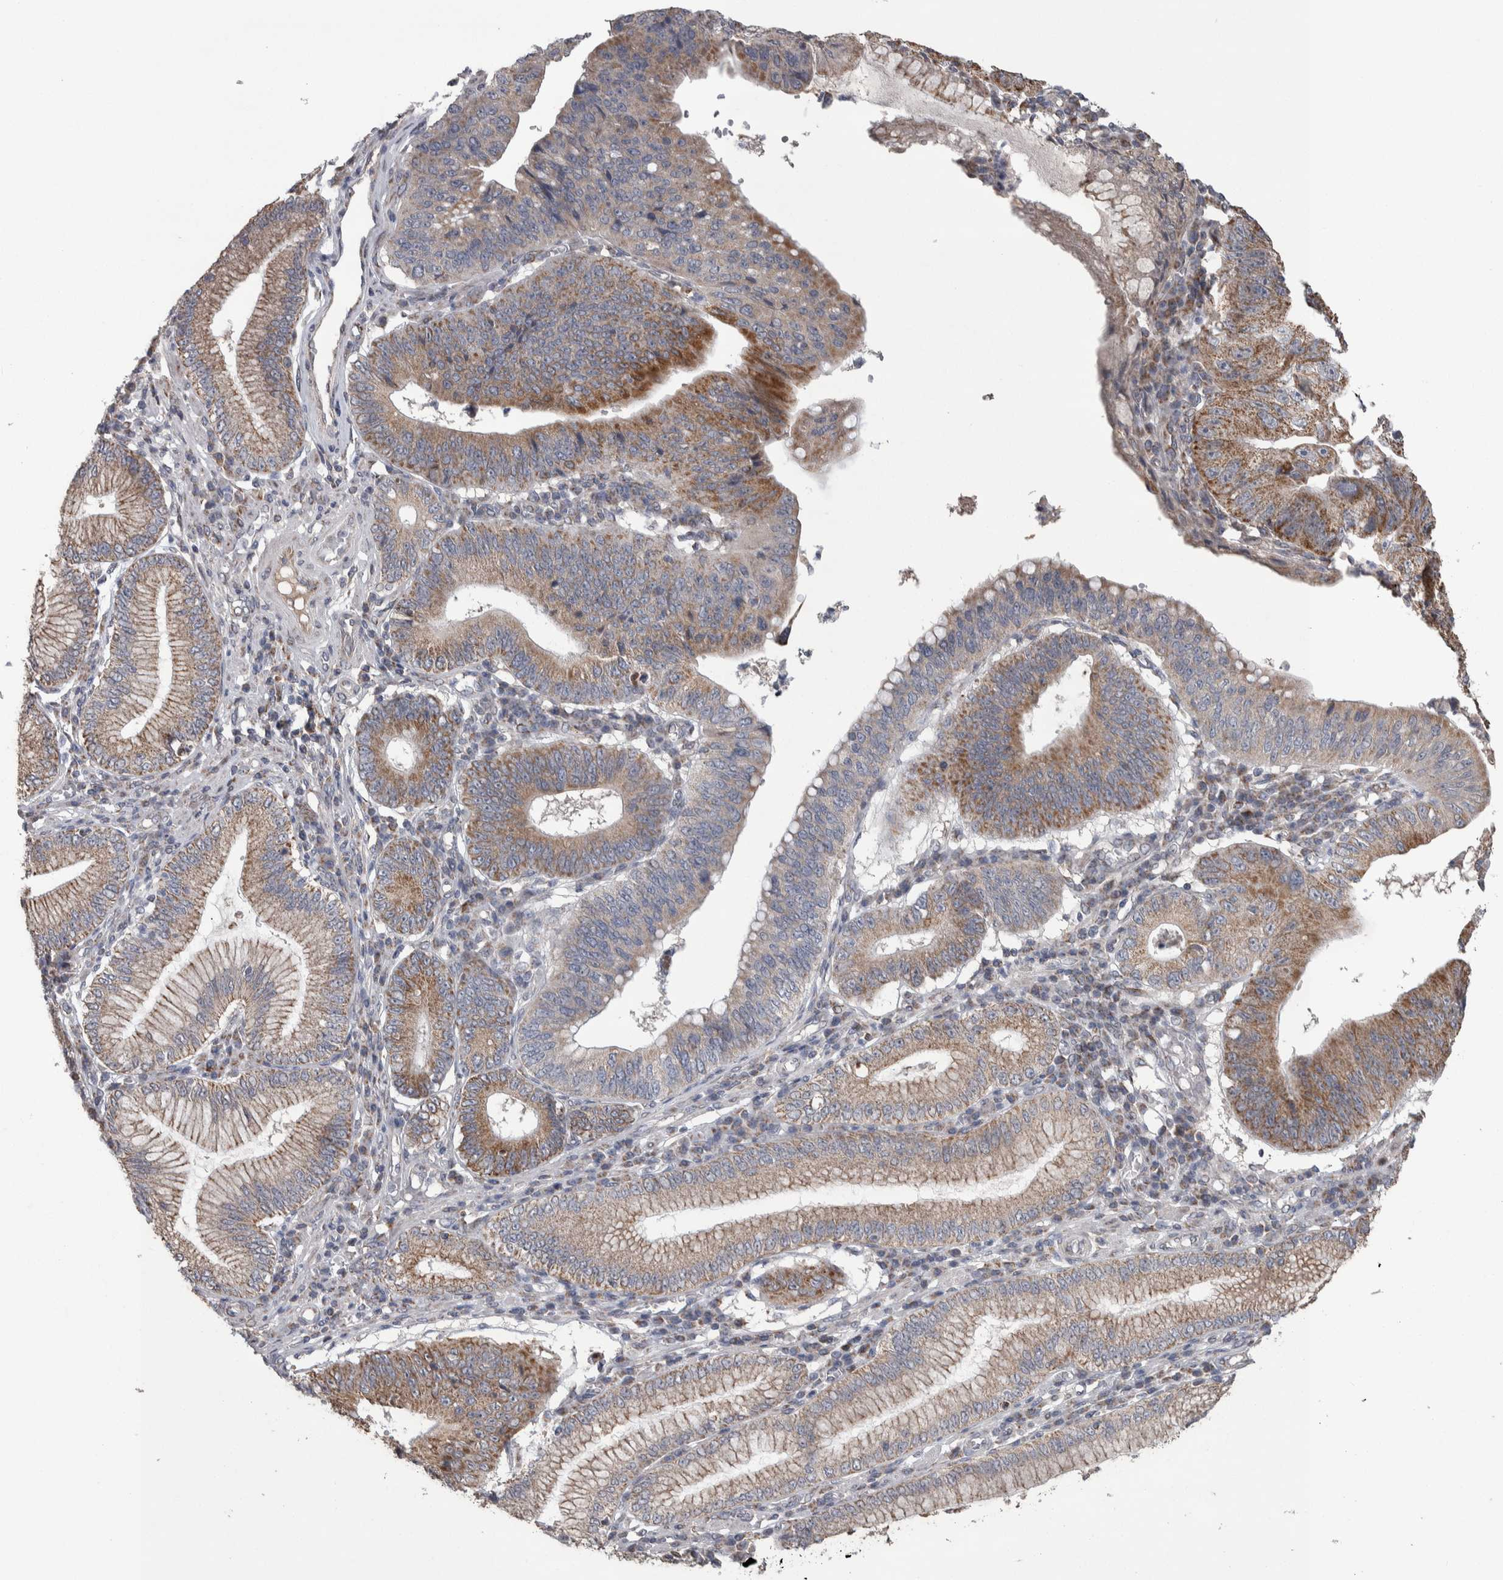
{"staining": {"intensity": "moderate", "quantity": ">75%", "location": "cytoplasmic/membranous"}, "tissue": "stomach cancer", "cell_type": "Tumor cells", "image_type": "cancer", "snomed": [{"axis": "morphology", "description": "Adenocarcinoma, NOS"}, {"axis": "topography", "description": "Stomach"}], "caption": "Moderate cytoplasmic/membranous protein staining is seen in approximately >75% of tumor cells in stomach cancer.", "gene": "SCO1", "patient": {"sex": "male", "age": 59}}